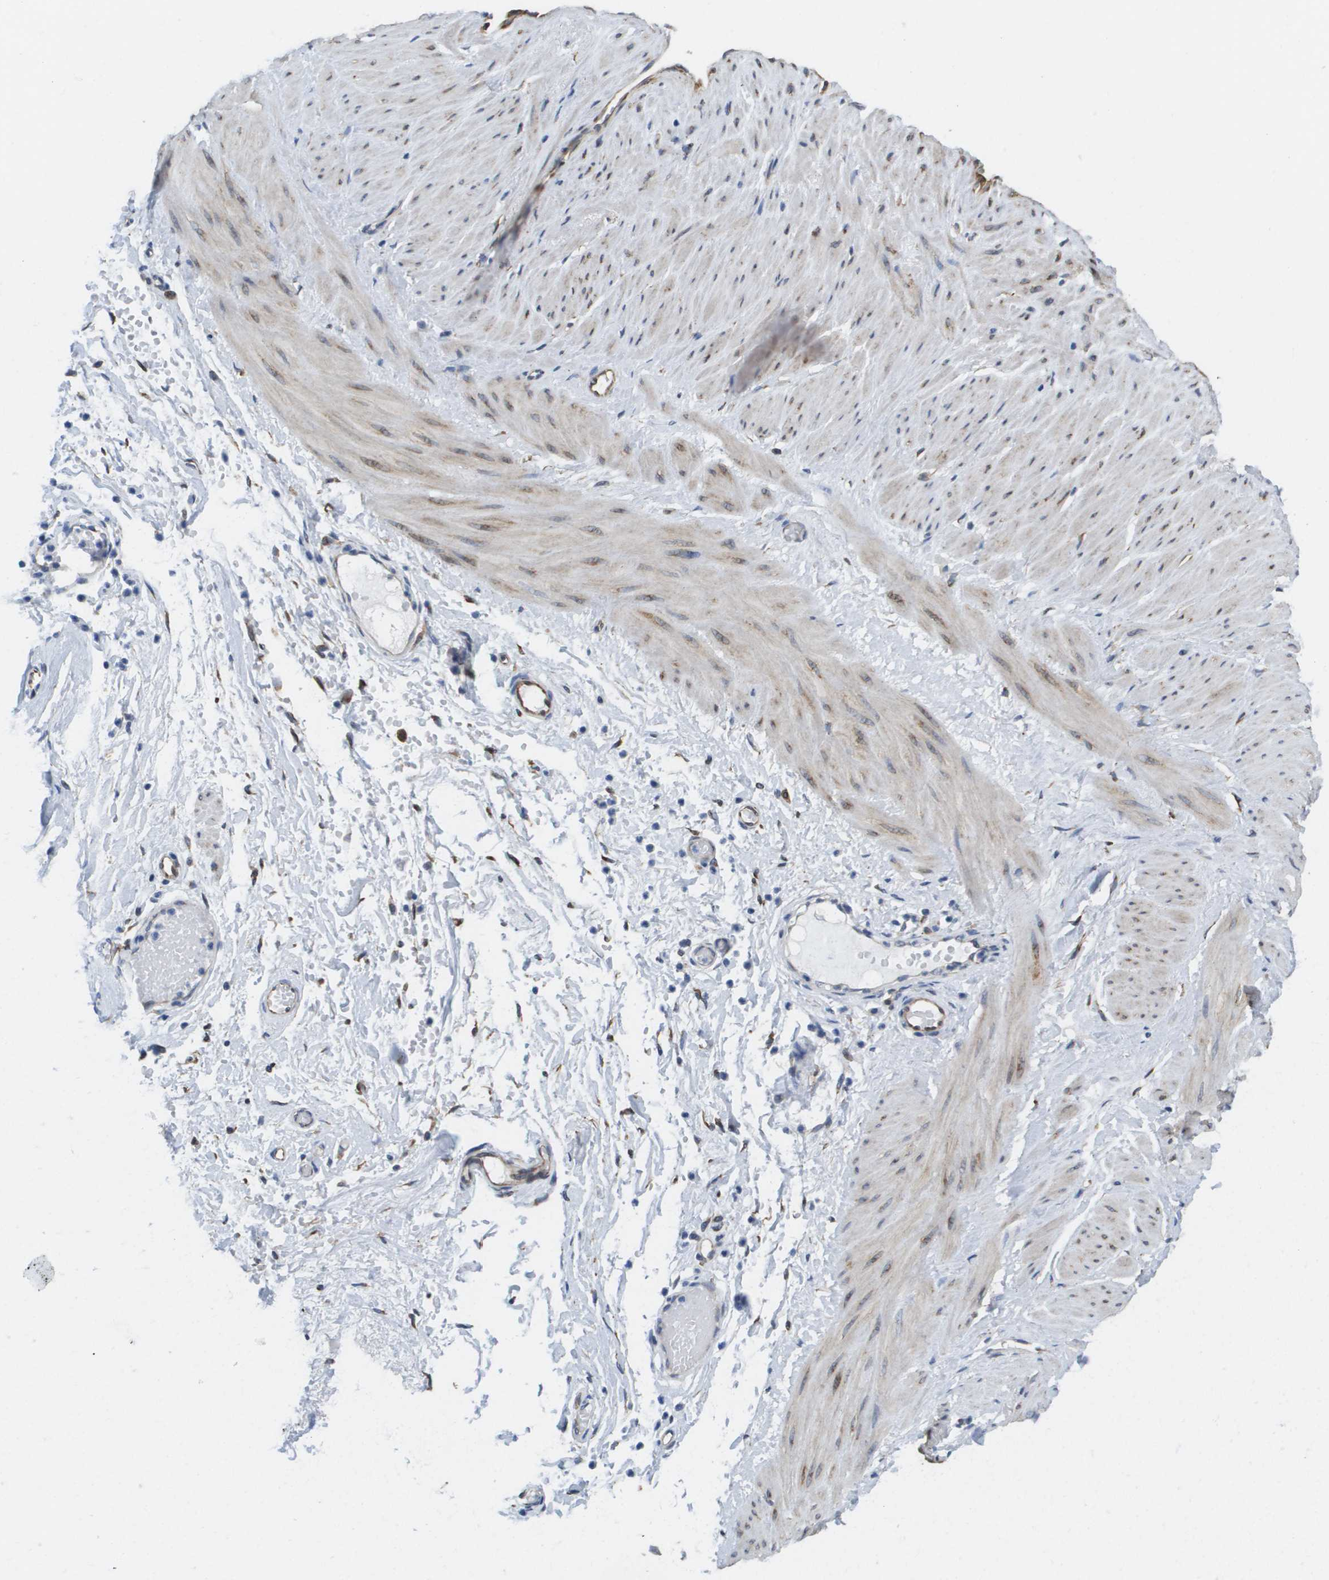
{"staining": {"intensity": "weak", "quantity": "25%-75%", "location": "cytoplasmic/membranous"}, "tissue": "adipose tissue", "cell_type": "Adipocytes", "image_type": "normal", "snomed": [{"axis": "morphology", "description": "Normal tissue, NOS"}, {"axis": "topography", "description": "Soft tissue"}, {"axis": "topography", "description": "Vascular tissue"}], "caption": "An immunohistochemistry (IHC) photomicrograph of benign tissue is shown. Protein staining in brown highlights weak cytoplasmic/membranous positivity in adipose tissue within adipocytes. Using DAB (brown) and hematoxylin (blue) stains, captured at high magnification using brightfield microscopy.", "gene": "ST3GAL2", "patient": {"sex": "female", "age": 35}}